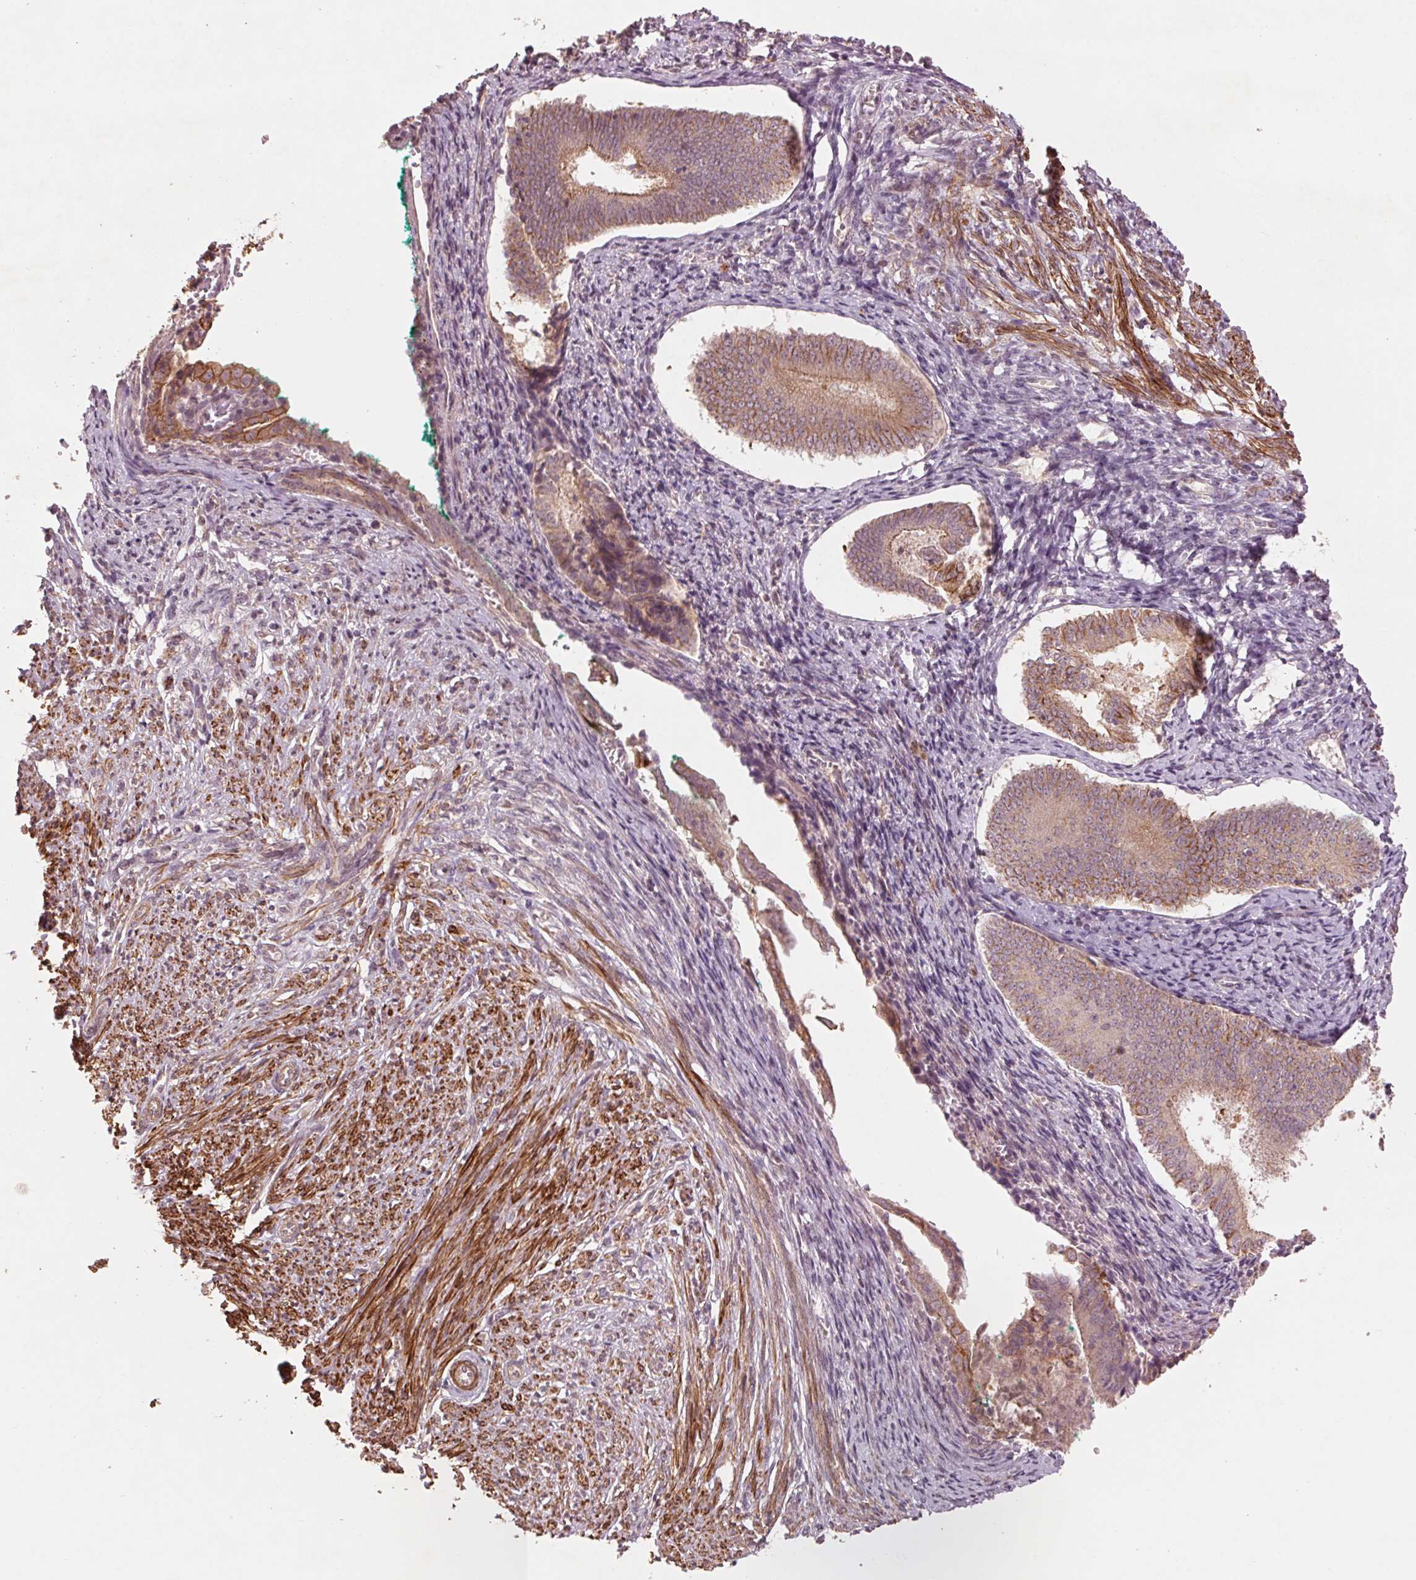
{"staining": {"intensity": "negative", "quantity": "none", "location": "none"}, "tissue": "endometrium", "cell_type": "Cells in endometrial stroma", "image_type": "normal", "snomed": [{"axis": "morphology", "description": "Normal tissue, NOS"}, {"axis": "topography", "description": "Endometrium"}], "caption": "IHC micrograph of benign endometrium: human endometrium stained with DAB (3,3'-diaminobenzidine) shows no significant protein staining in cells in endometrial stroma. (DAB (3,3'-diaminobenzidine) immunohistochemistry, high magnification).", "gene": "SMLR1", "patient": {"sex": "female", "age": 50}}